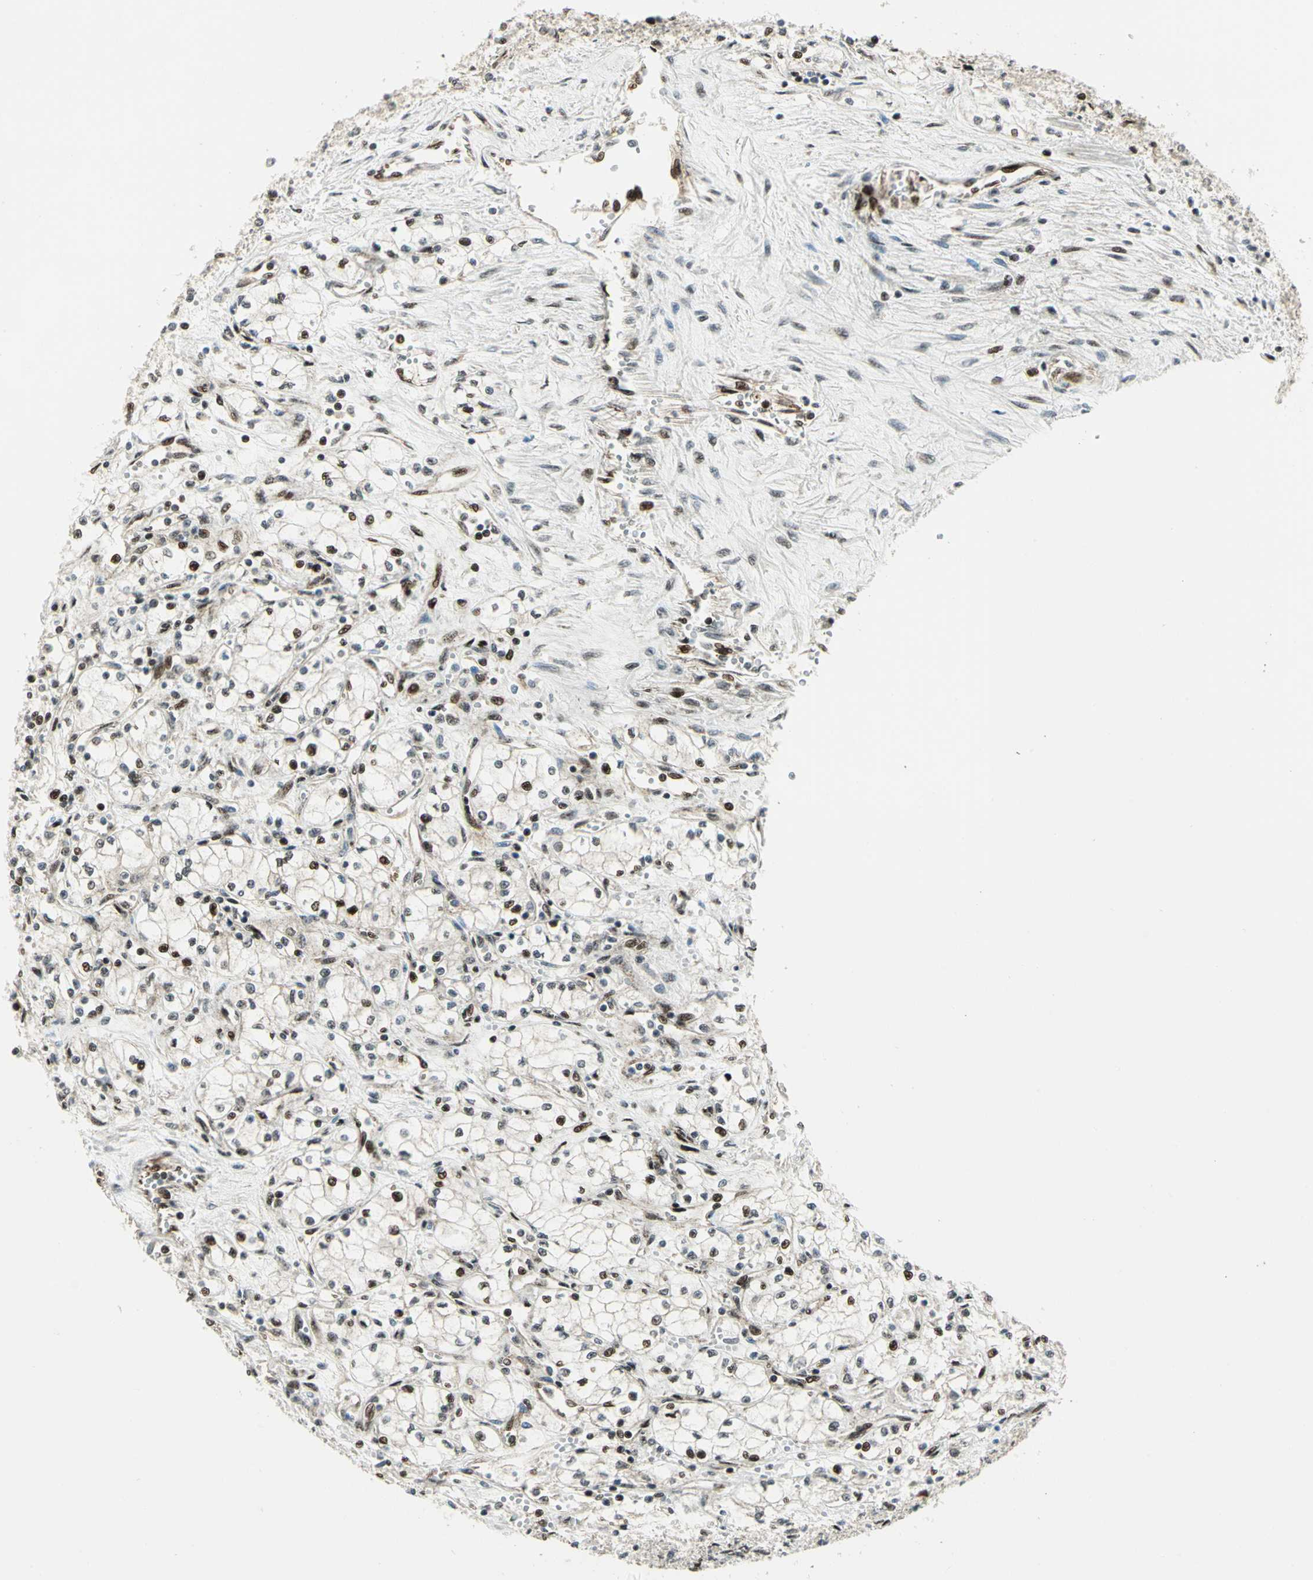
{"staining": {"intensity": "strong", "quantity": ">75%", "location": "cytoplasmic/membranous,nuclear"}, "tissue": "renal cancer", "cell_type": "Tumor cells", "image_type": "cancer", "snomed": [{"axis": "morphology", "description": "Normal tissue, NOS"}, {"axis": "morphology", "description": "Adenocarcinoma, NOS"}, {"axis": "topography", "description": "Kidney"}], "caption": "Immunohistochemical staining of human adenocarcinoma (renal) shows strong cytoplasmic/membranous and nuclear protein positivity in approximately >75% of tumor cells. The staining was performed using DAB (3,3'-diaminobenzidine), with brown indicating positive protein expression. Nuclei are stained blue with hematoxylin.", "gene": "COPS5", "patient": {"sex": "male", "age": 59}}